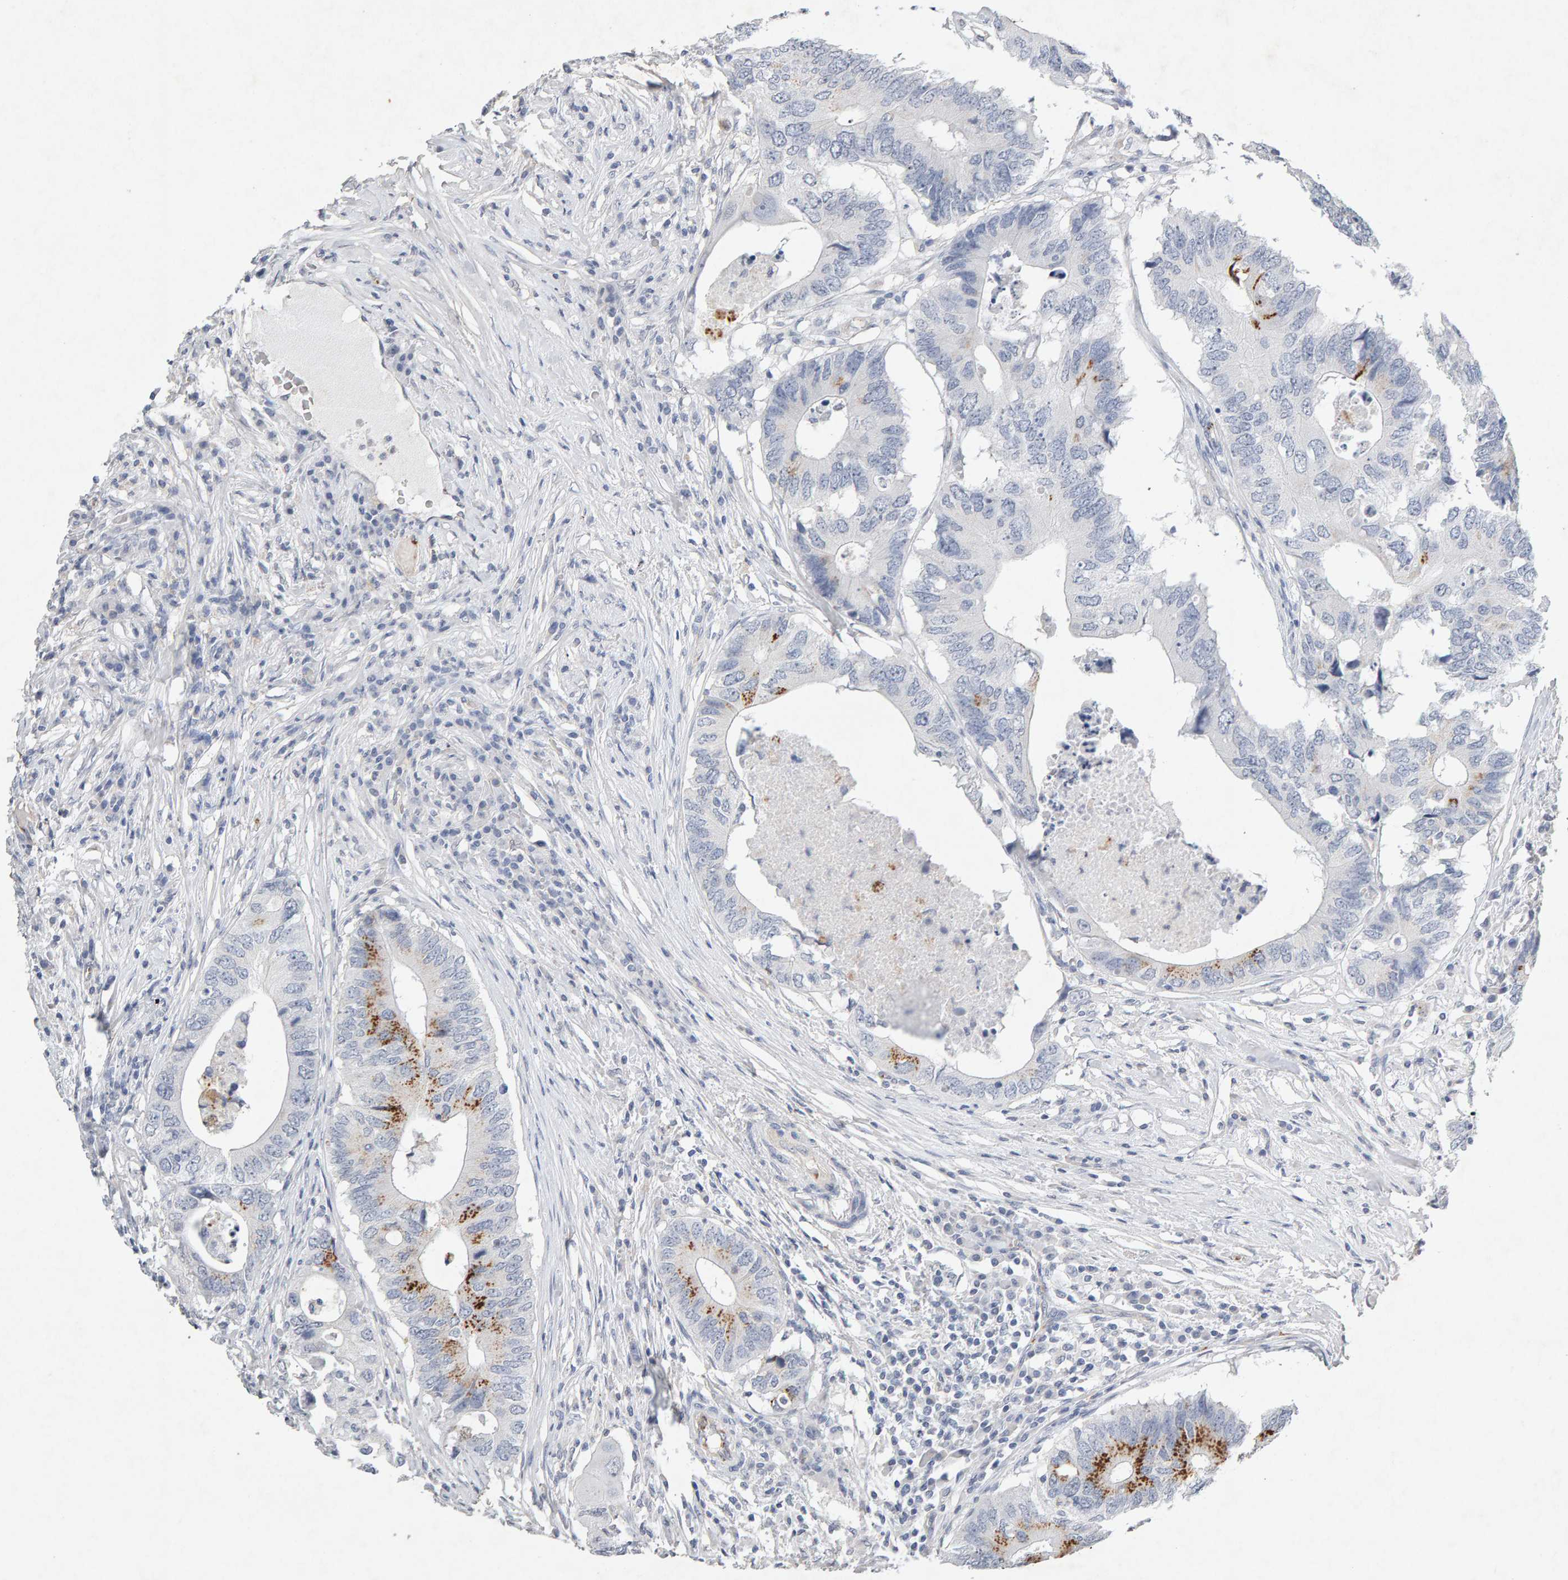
{"staining": {"intensity": "moderate", "quantity": "<25%", "location": "cytoplasmic/membranous"}, "tissue": "colorectal cancer", "cell_type": "Tumor cells", "image_type": "cancer", "snomed": [{"axis": "morphology", "description": "Adenocarcinoma, NOS"}, {"axis": "topography", "description": "Colon"}], "caption": "Adenocarcinoma (colorectal) stained with a brown dye reveals moderate cytoplasmic/membranous positive expression in approximately <25% of tumor cells.", "gene": "PTPRM", "patient": {"sex": "male", "age": 71}}